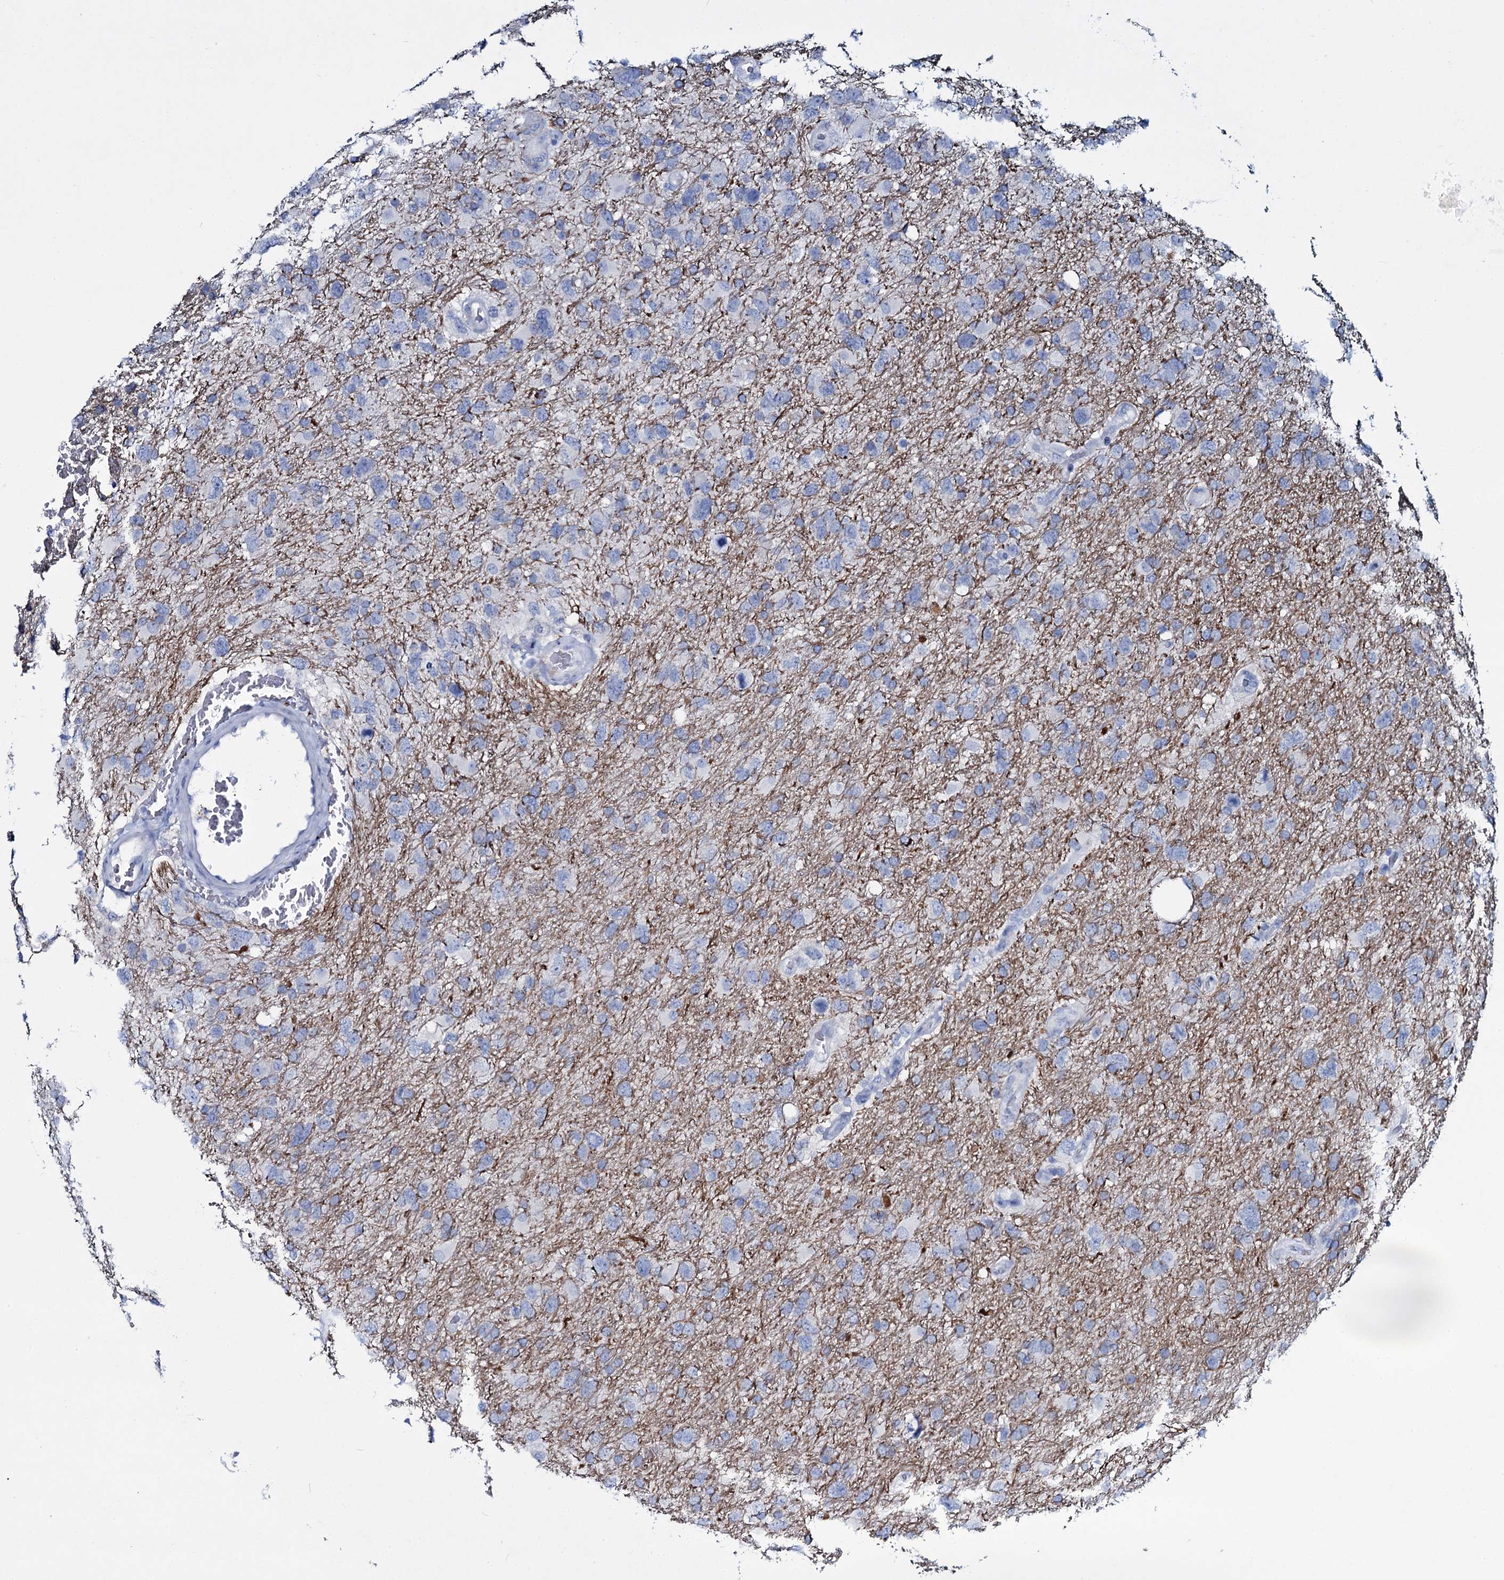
{"staining": {"intensity": "negative", "quantity": "none", "location": "none"}, "tissue": "glioma", "cell_type": "Tumor cells", "image_type": "cancer", "snomed": [{"axis": "morphology", "description": "Glioma, malignant, High grade"}, {"axis": "topography", "description": "Brain"}], "caption": "IHC of human glioma demonstrates no positivity in tumor cells.", "gene": "TPGS2", "patient": {"sex": "male", "age": 61}}